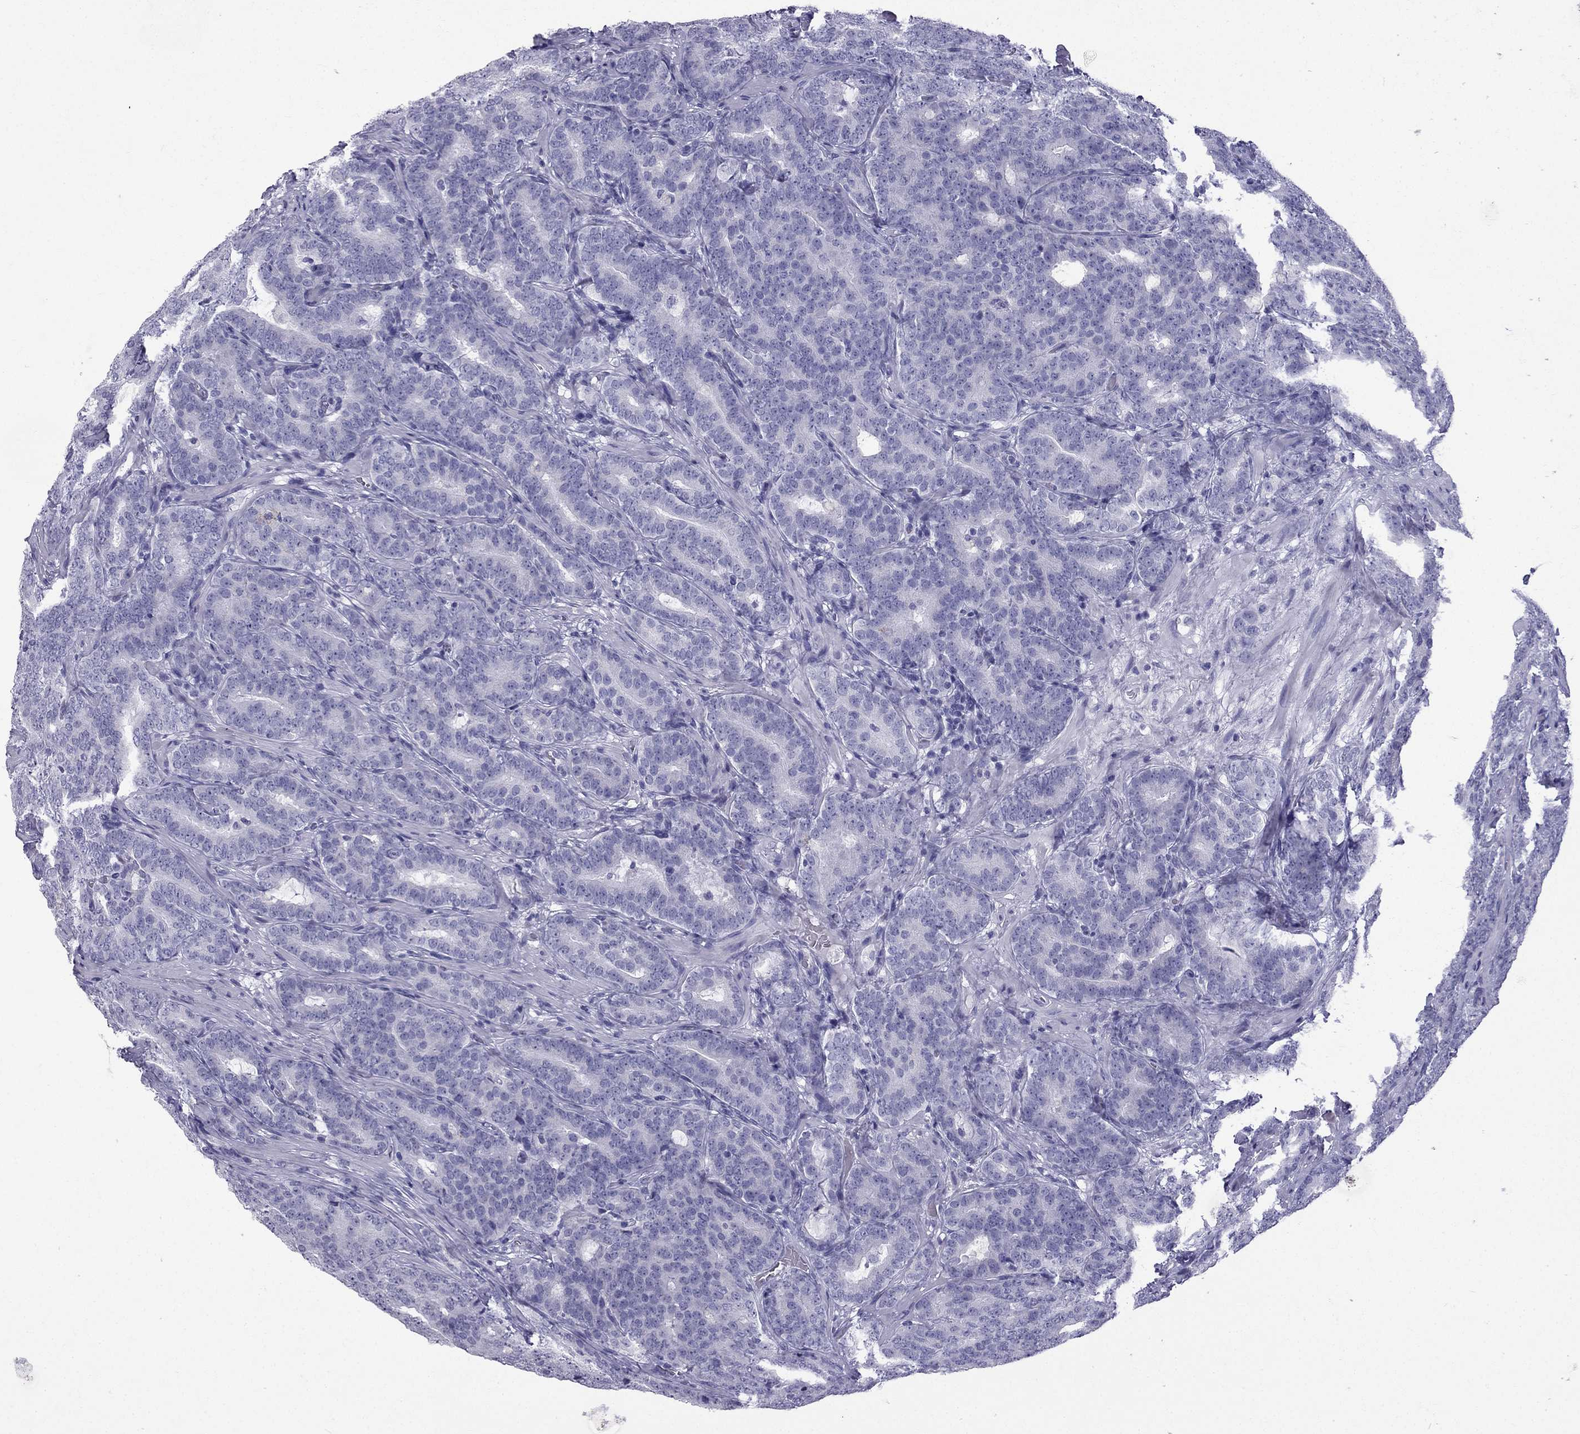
{"staining": {"intensity": "negative", "quantity": "none", "location": "none"}, "tissue": "prostate cancer", "cell_type": "Tumor cells", "image_type": "cancer", "snomed": [{"axis": "morphology", "description": "Adenocarcinoma, NOS"}, {"axis": "topography", "description": "Prostate"}], "caption": "An image of human prostate cancer (adenocarcinoma) is negative for staining in tumor cells.", "gene": "GJA8", "patient": {"sex": "male", "age": 71}}